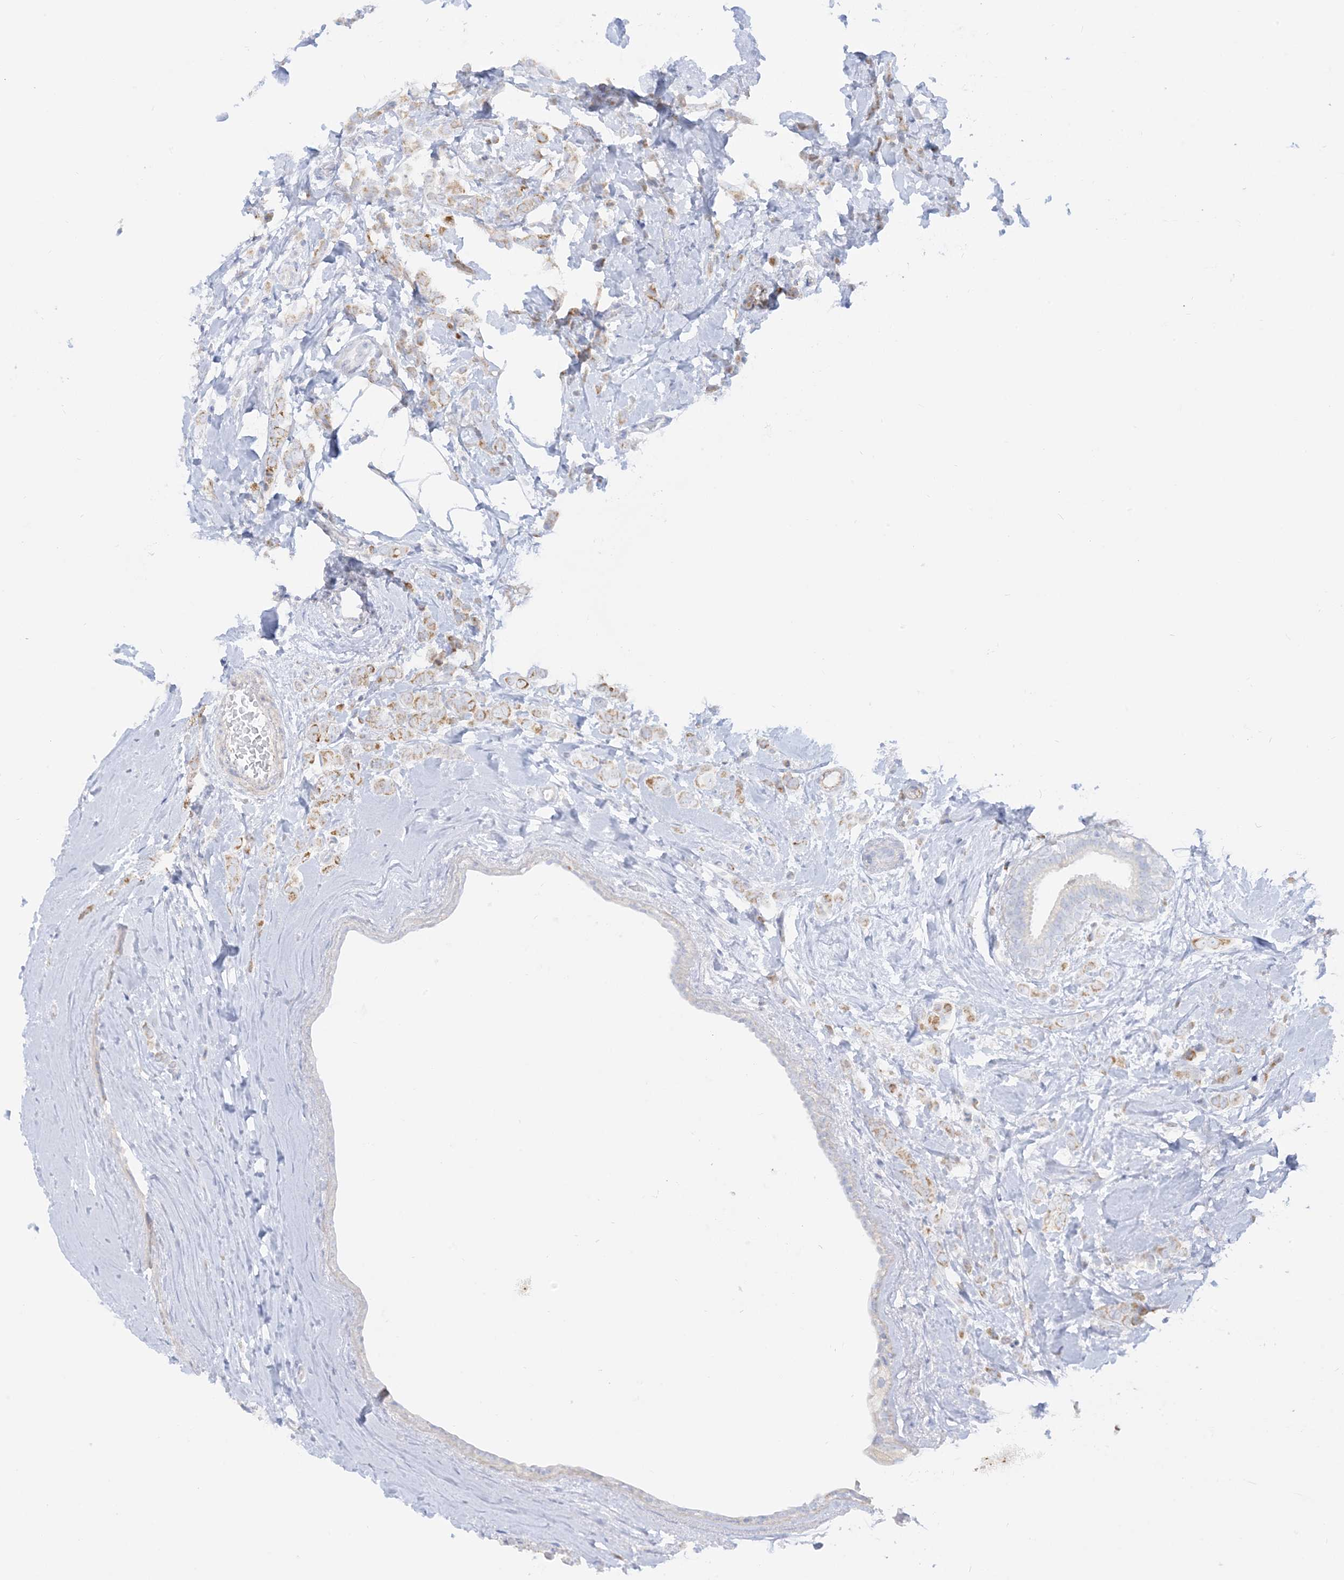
{"staining": {"intensity": "weak", "quantity": "25%-75%", "location": "cytoplasmic/membranous"}, "tissue": "breast cancer", "cell_type": "Tumor cells", "image_type": "cancer", "snomed": [{"axis": "morphology", "description": "Lobular carcinoma"}, {"axis": "topography", "description": "Breast"}], "caption": "This image shows immunohistochemistry (IHC) staining of human breast cancer, with low weak cytoplasmic/membranous staining in approximately 25%-75% of tumor cells.", "gene": "SLC26A3", "patient": {"sex": "female", "age": 47}}